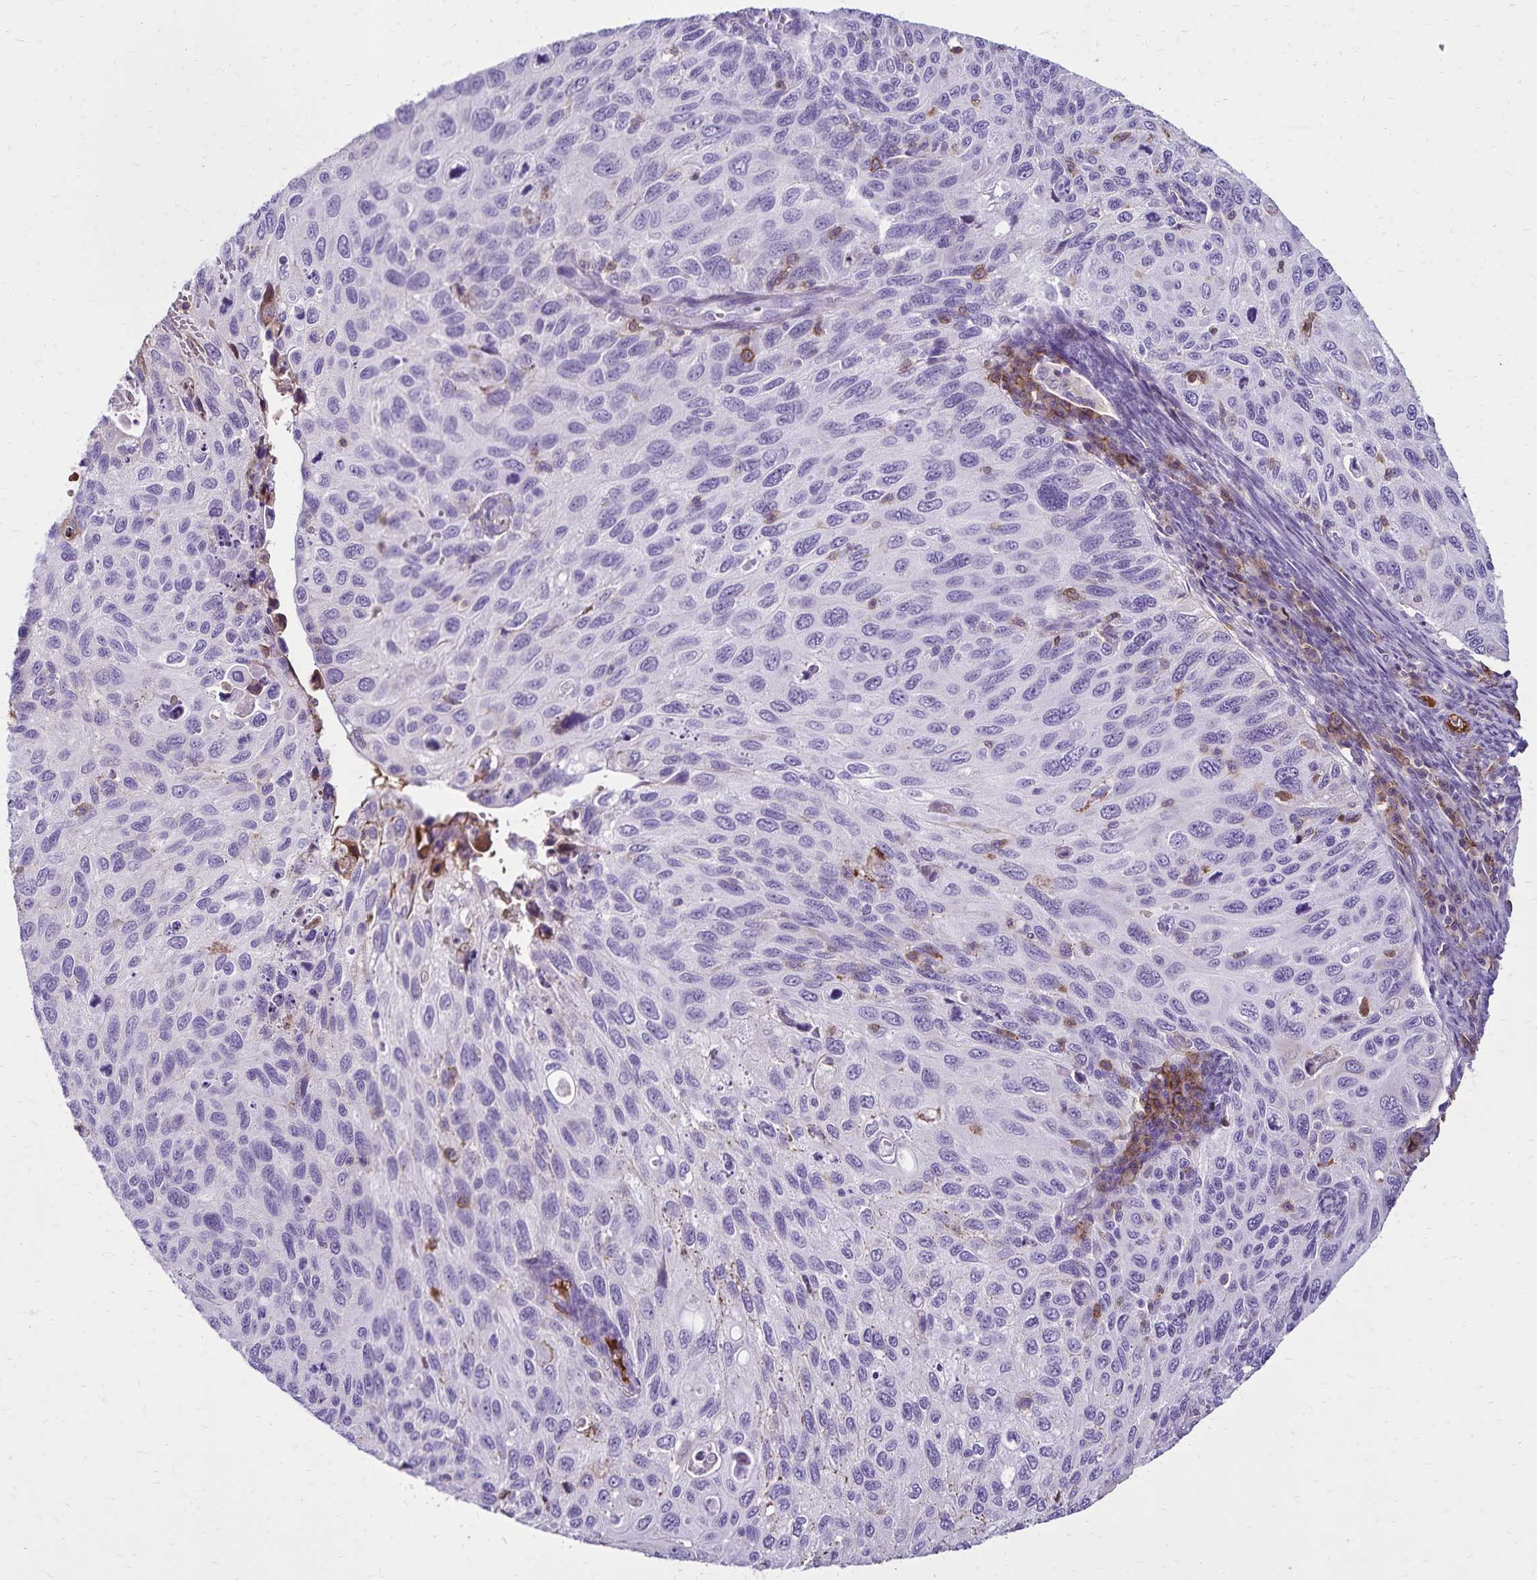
{"staining": {"intensity": "negative", "quantity": "none", "location": "none"}, "tissue": "cervical cancer", "cell_type": "Tumor cells", "image_type": "cancer", "snomed": [{"axis": "morphology", "description": "Squamous cell carcinoma, NOS"}, {"axis": "topography", "description": "Cervix"}], "caption": "This image is of cervical squamous cell carcinoma stained with immunohistochemistry to label a protein in brown with the nuclei are counter-stained blue. There is no positivity in tumor cells. (Brightfield microscopy of DAB IHC at high magnification).", "gene": "CD27", "patient": {"sex": "female", "age": 70}}